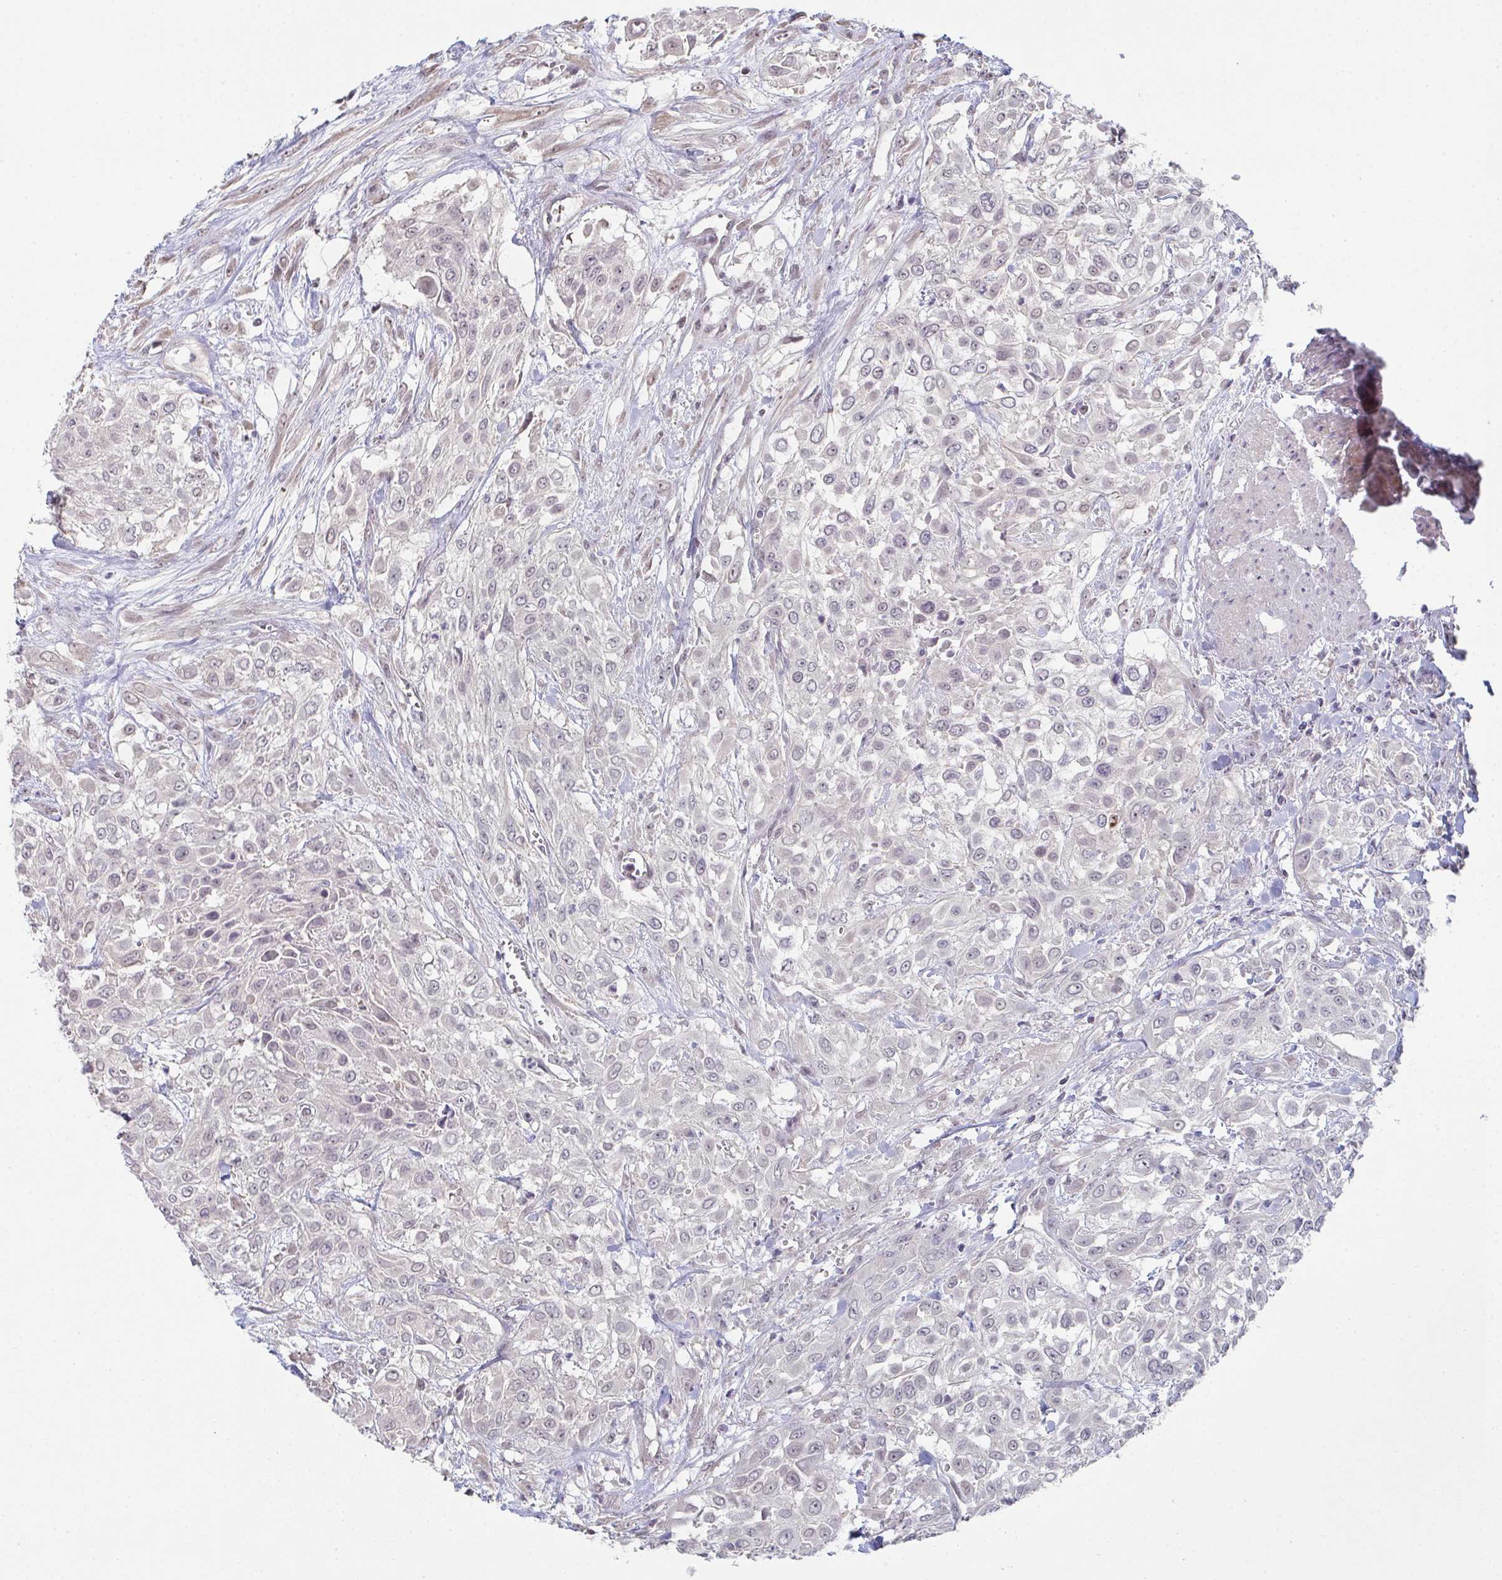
{"staining": {"intensity": "negative", "quantity": "none", "location": "none"}, "tissue": "urothelial cancer", "cell_type": "Tumor cells", "image_type": "cancer", "snomed": [{"axis": "morphology", "description": "Urothelial carcinoma, High grade"}, {"axis": "topography", "description": "Urinary bladder"}], "caption": "Immunohistochemistry (IHC) of human urothelial carcinoma (high-grade) demonstrates no staining in tumor cells. (Immunohistochemistry, brightfield microscopy, high magnification).", "gene": "ZNF214", "patient": {"sex": "male", "age": 57}}